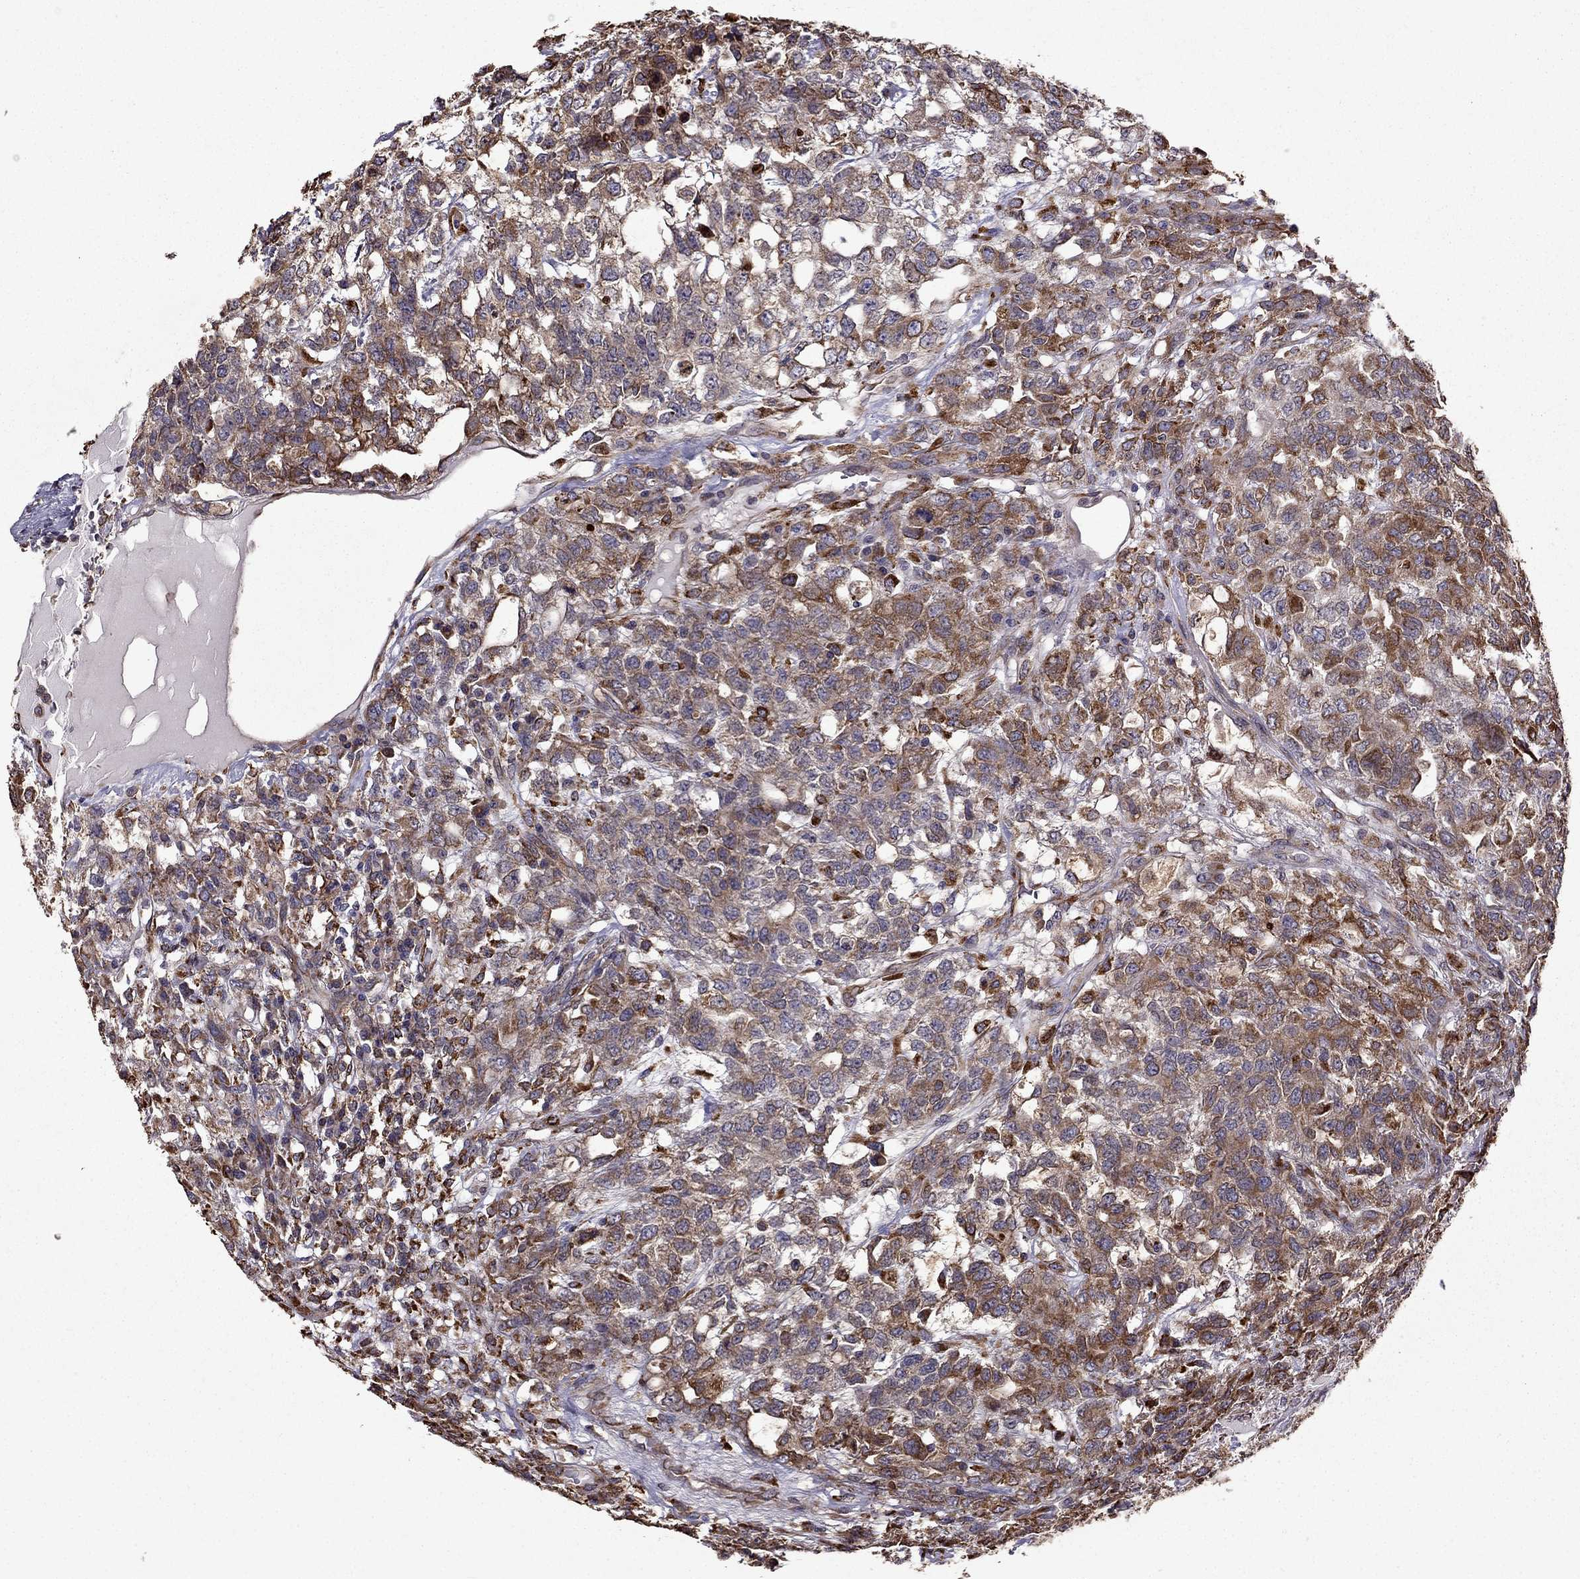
{"staining": {"intensity": "moderate", "quantity": ">75%", "location": "cytoplasmic/membranous"}, "tissue": "testis cancer", "cell_type": "Tumor cells", "image_type": "cancer", "snomed": [{"axis": "morphology", "description": "Seminoma, NOS"}, {"axis": "topography", "description": "Testis"}], "caption": "The histopathology image demonstrates a brown stain indicating the presence of a protein in the cytoplasmic/membranous of tumor cells in testis cancer (seminoma). The staining was performed using DAB (3,3'-diaminobenzidine), with brown indicating positive protein expression. Nuclei are stained blue with hematoxylin.", "gene": "IKBIP", "patient": {"sex": "male", "age": 52}}